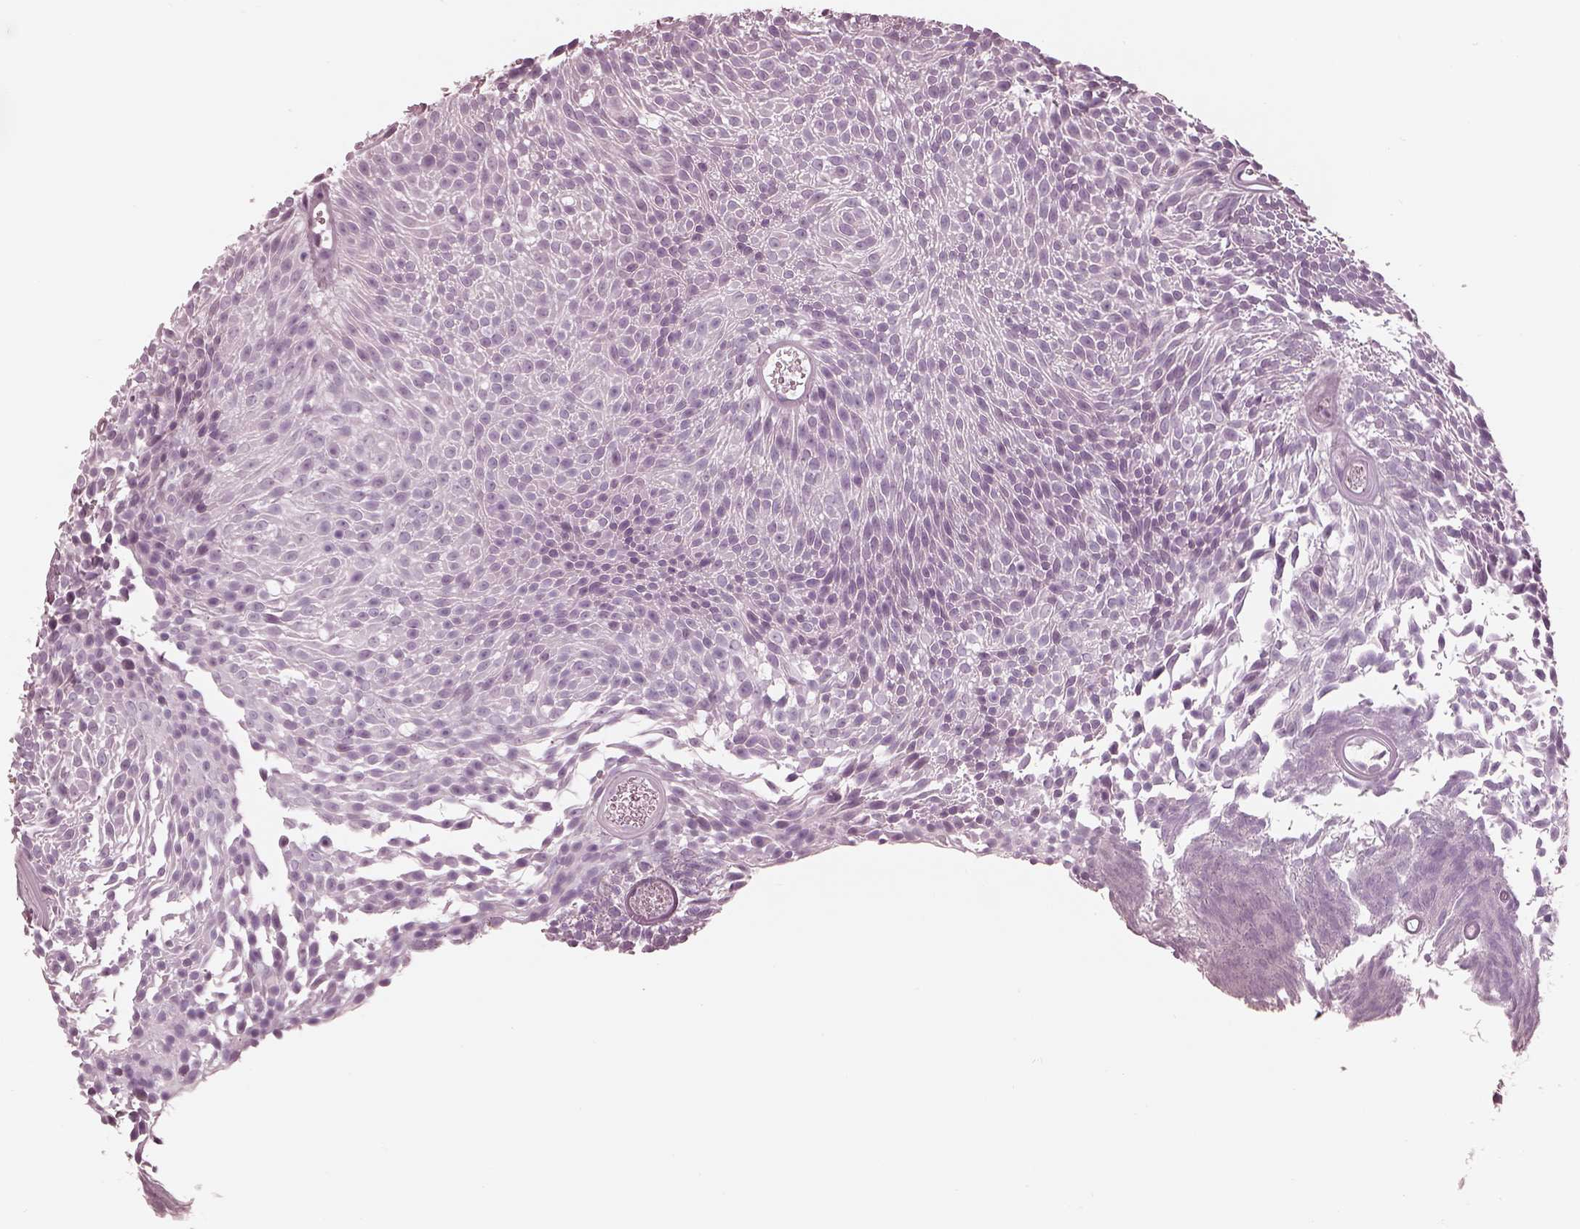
{"staining": {"intensity": "negative", "quantity": "none", "location": "none"}, "tissue": "urothelial cancer", "cell_type": "Tumor cells", "image_type": "cancer", "snomed": [{"axis": "morphology", "description": "Urothelial carcinoma, Low grade"}, {"axis": "topography", "description": "Urinary bladder"}], "caption": "High magnification brightfield microscopy of urothelial cancer stained with DAB (3,3'-diaminobenzidine) (brown) and counterstained with hematoxylin (blue): tumor cells show no significant expression. (DAB immunohistochemistry with hematoxylin counter stain).", "gene": "CADM2", "patient": {"sex": "male", "age": 77}}